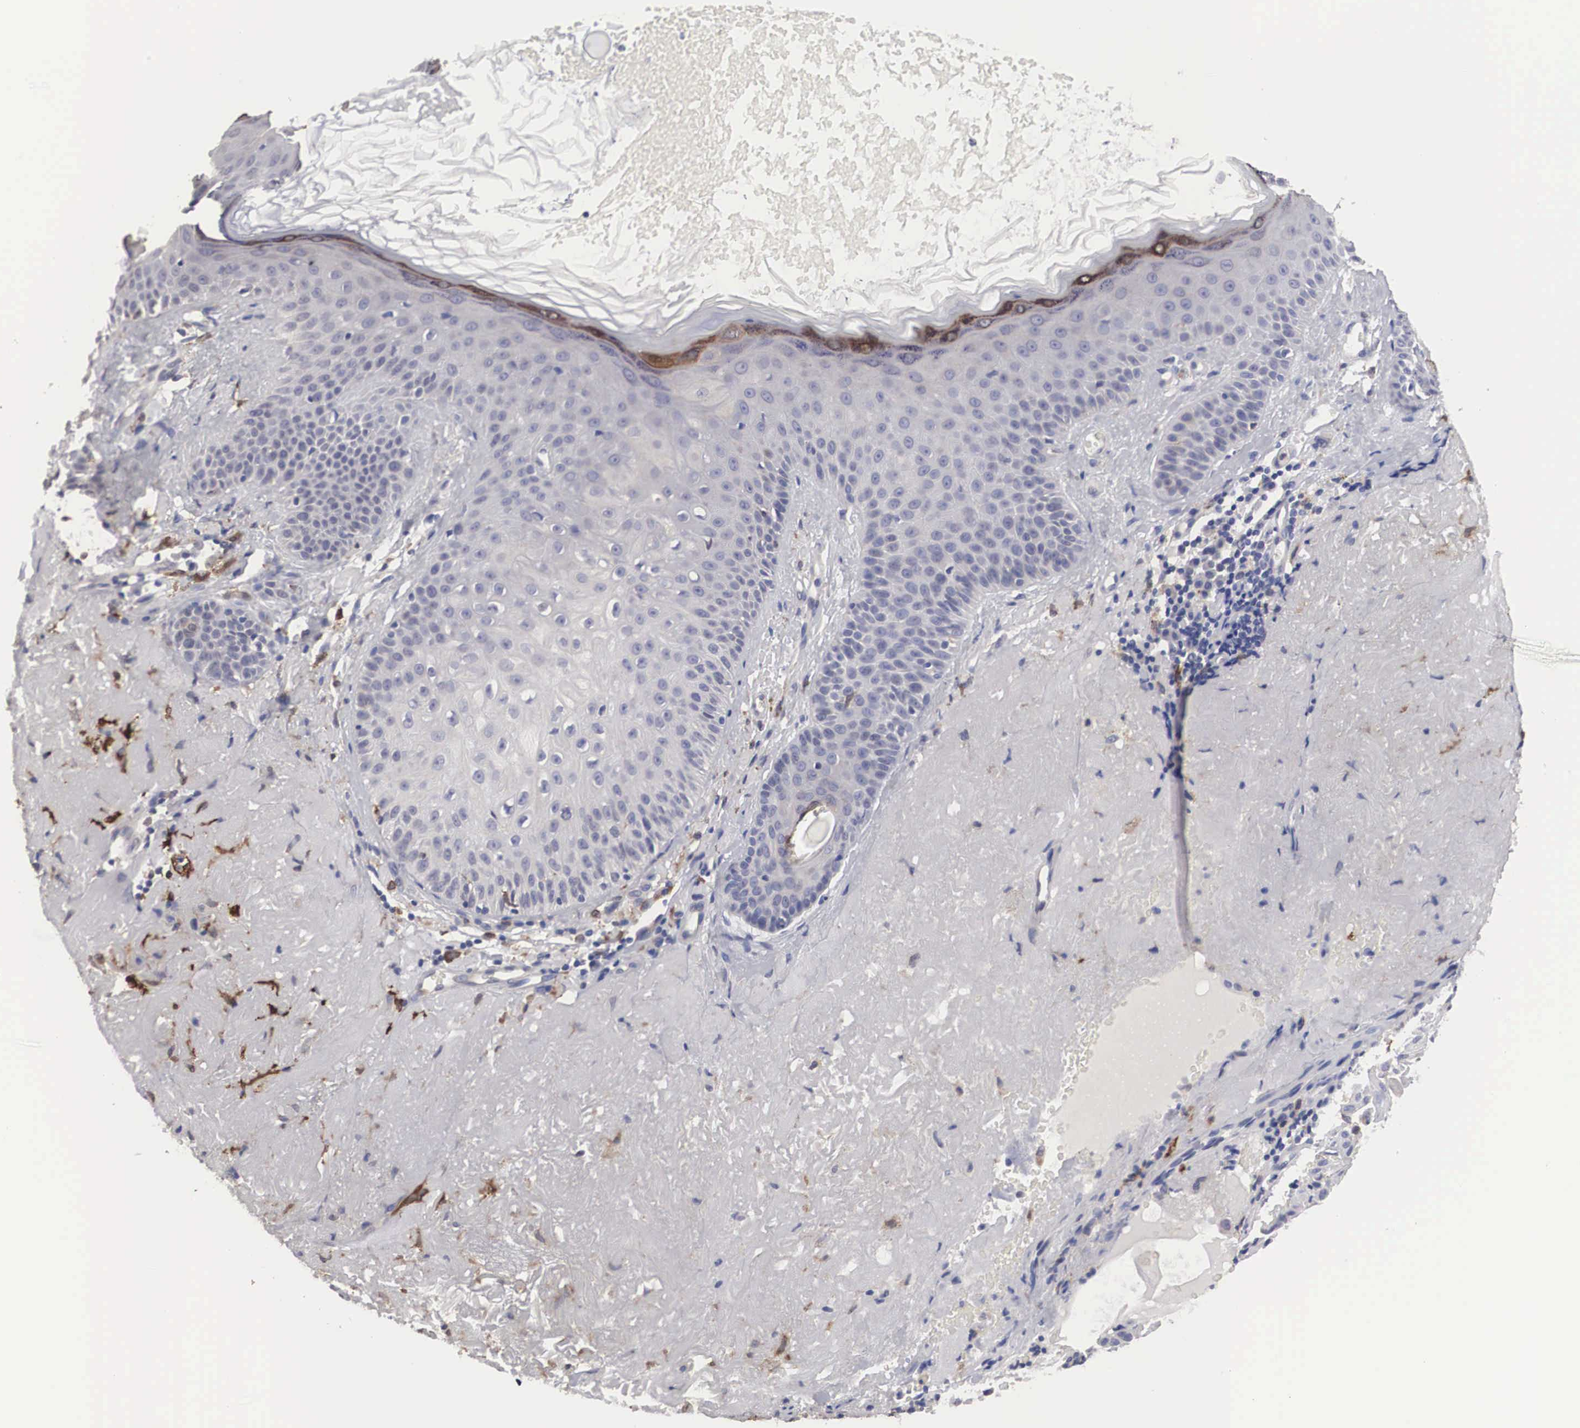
{"staining": {"intensity": "negative", "quantity": "none", "location": "none"}, "tissue": "skin cancer", "cell_type": "Tumor cells", "image_type": "cancer", "snomed": [{"axis": "morphology", "description": "Squamous cell carcinoma, NOS"}, {"axis": "topography", "description": "Skin"}], "caption": "Skin cancer (squamous cell carcinoma) stained for a protein using IHC shows no staining tumor cells.", "gene": "HMOX1", "patient": {"sex": "female", "age": 89}}